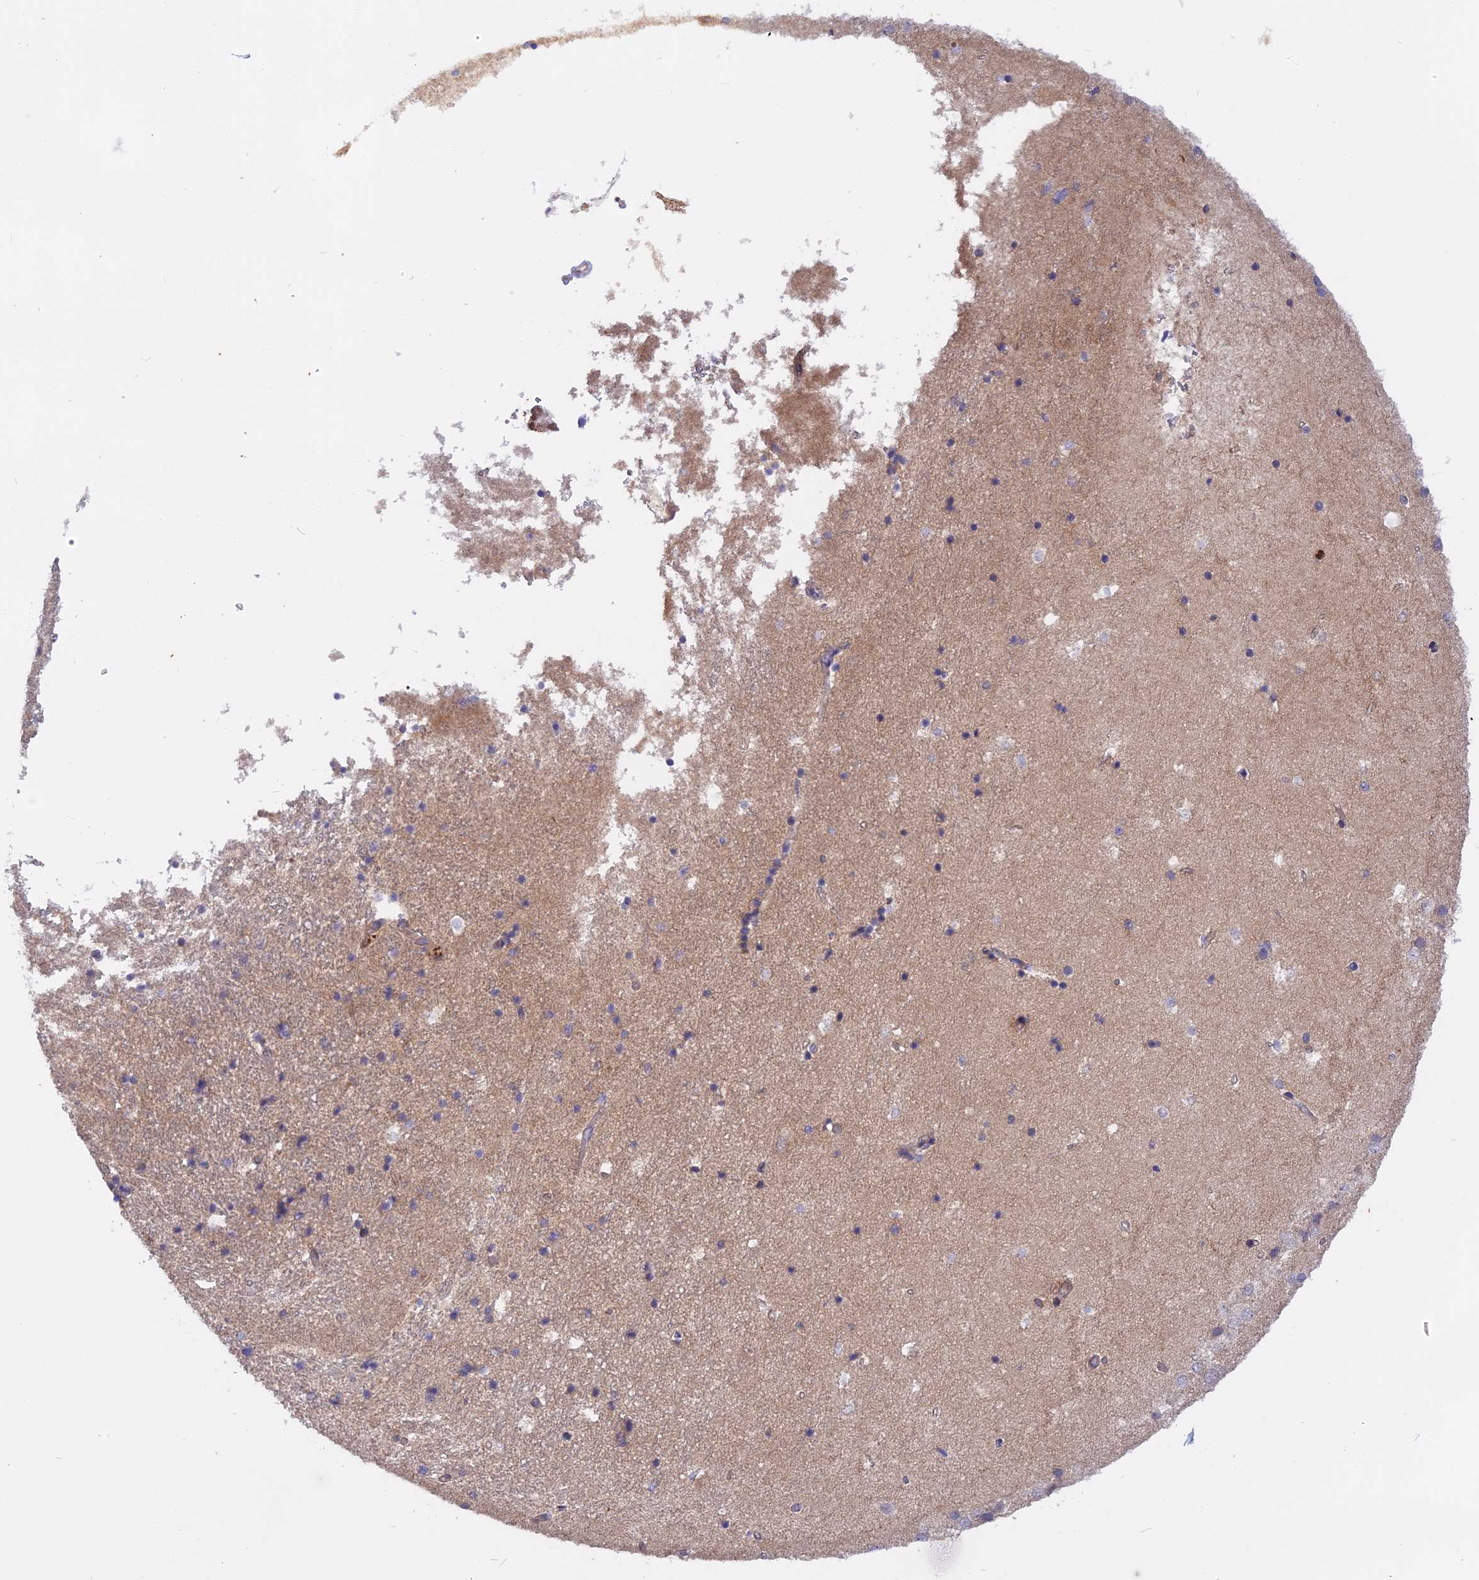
{"staining": {"intensity": "weak", "quantity": "<25%", "location": "cytoplasmic/membranous"}, "tissue": "hippocampus", "cell_type": "Glial cells", "image_type": "normal", "snomed": [{"axis": "morphology", "description": "Normal tissue, NOS"}, {"axis": "topography", "description": "Hippocampus"}], "caption": "DAB immunohistochemical staining of unremarkable hippocampus exhibits no significant expression in glial cells.", "gene": "HYCC1", "patient": {"sex": "female", "age": 52}}